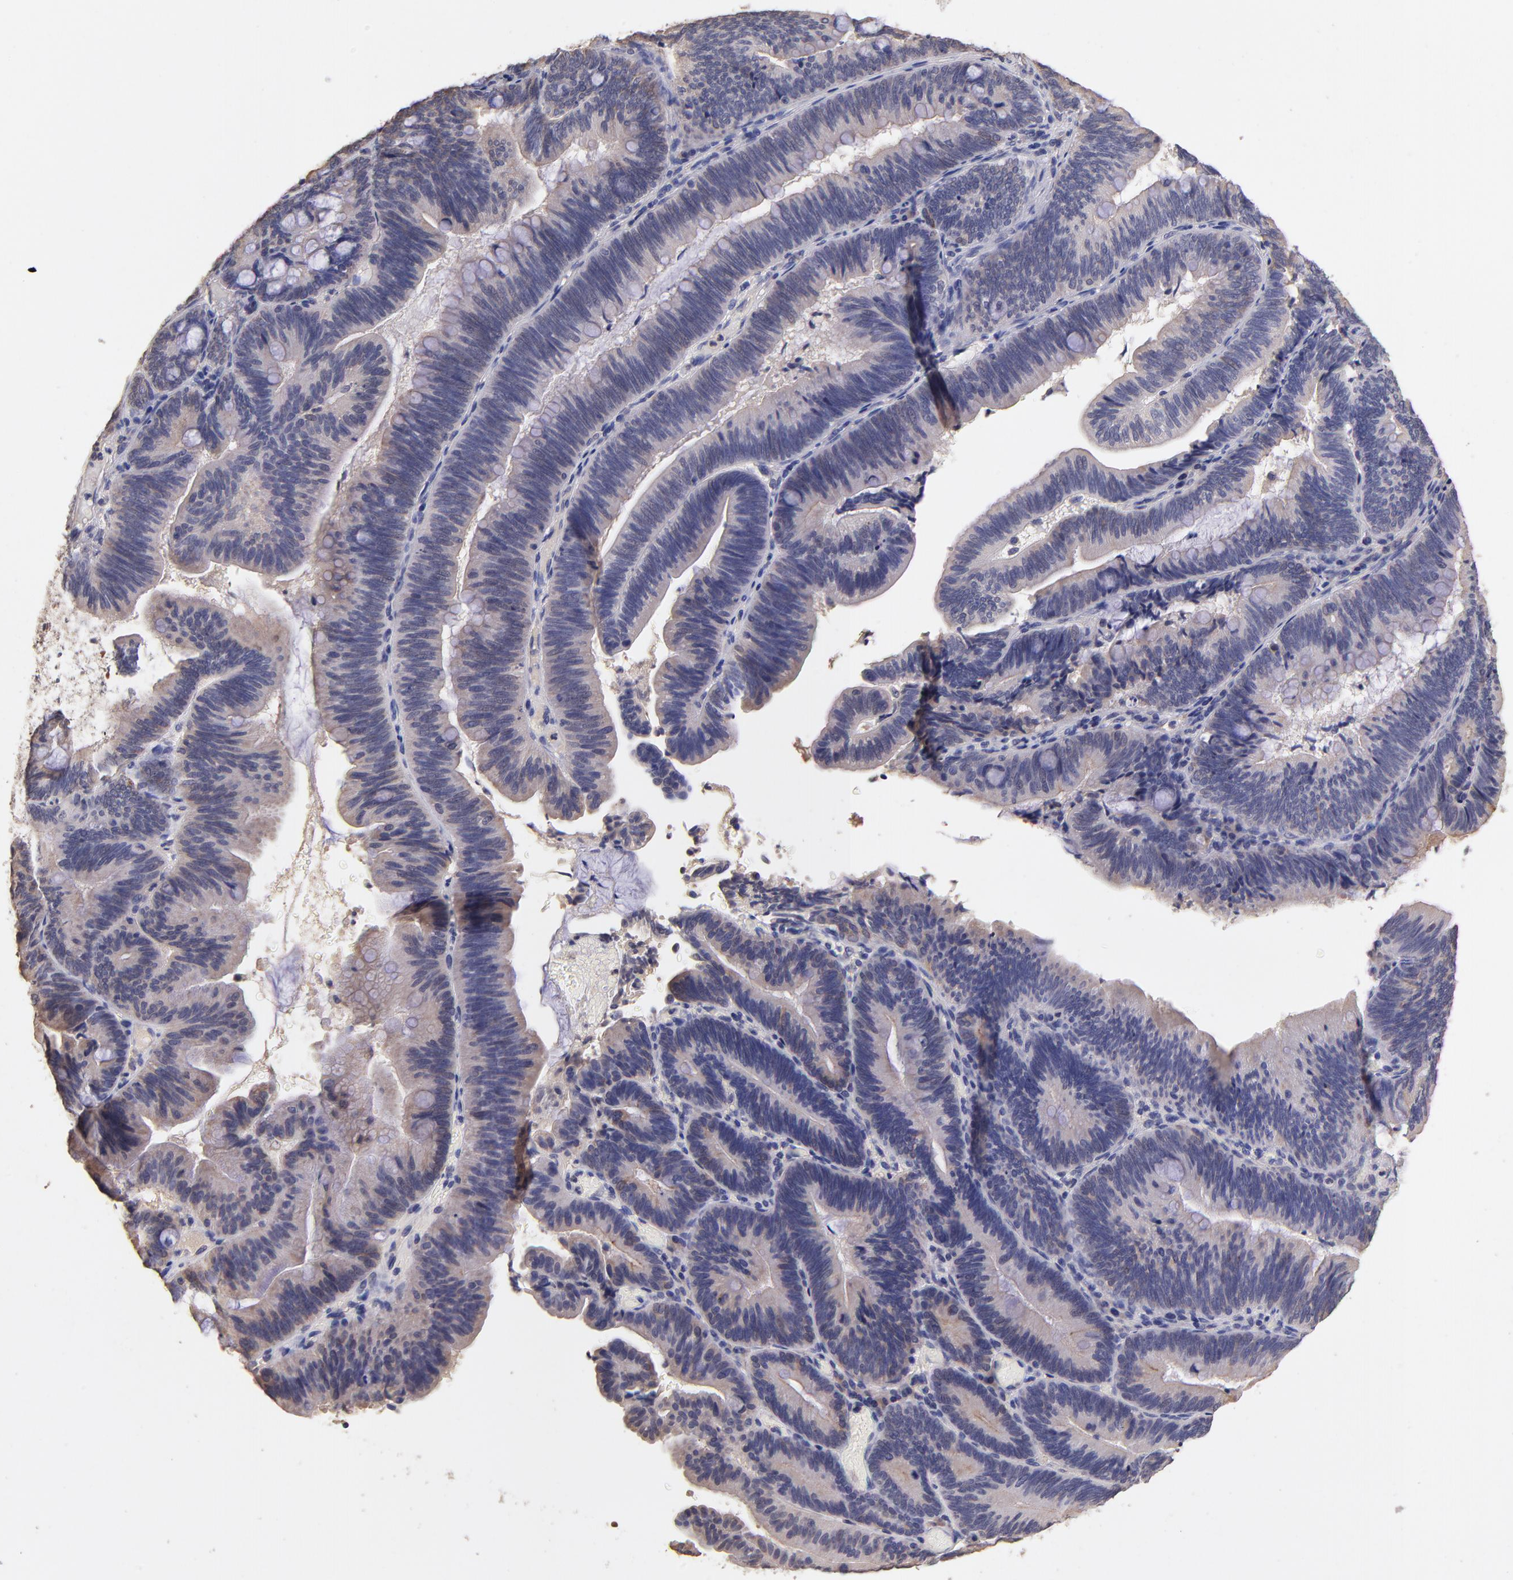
{"staining": {"intensity": "negative", "quantity": "none", "location": "none"}, "tissue": "pancreatic cancer", "cell_type": "Tumor cells", "image_type": "cancer", "snomed": [{"axis": "morphology", "description": "Adenocarcinoma, NOS"}, {"axis": "topography", "description": "Pancreas"}], "caption": "Micrograph shows no protein staining in tumor cells of pancreatic cancer (adenocarcinoma) tissue. The staining was performed using DAB (3,3'-diaminobenzidine) to visualize the protein expression in brown, while the nuclei were stained in blue with hematoxylin (Magnification: 20x).", "gene": "RNASEL", "patient": {"sex": "male", "age": 82}}